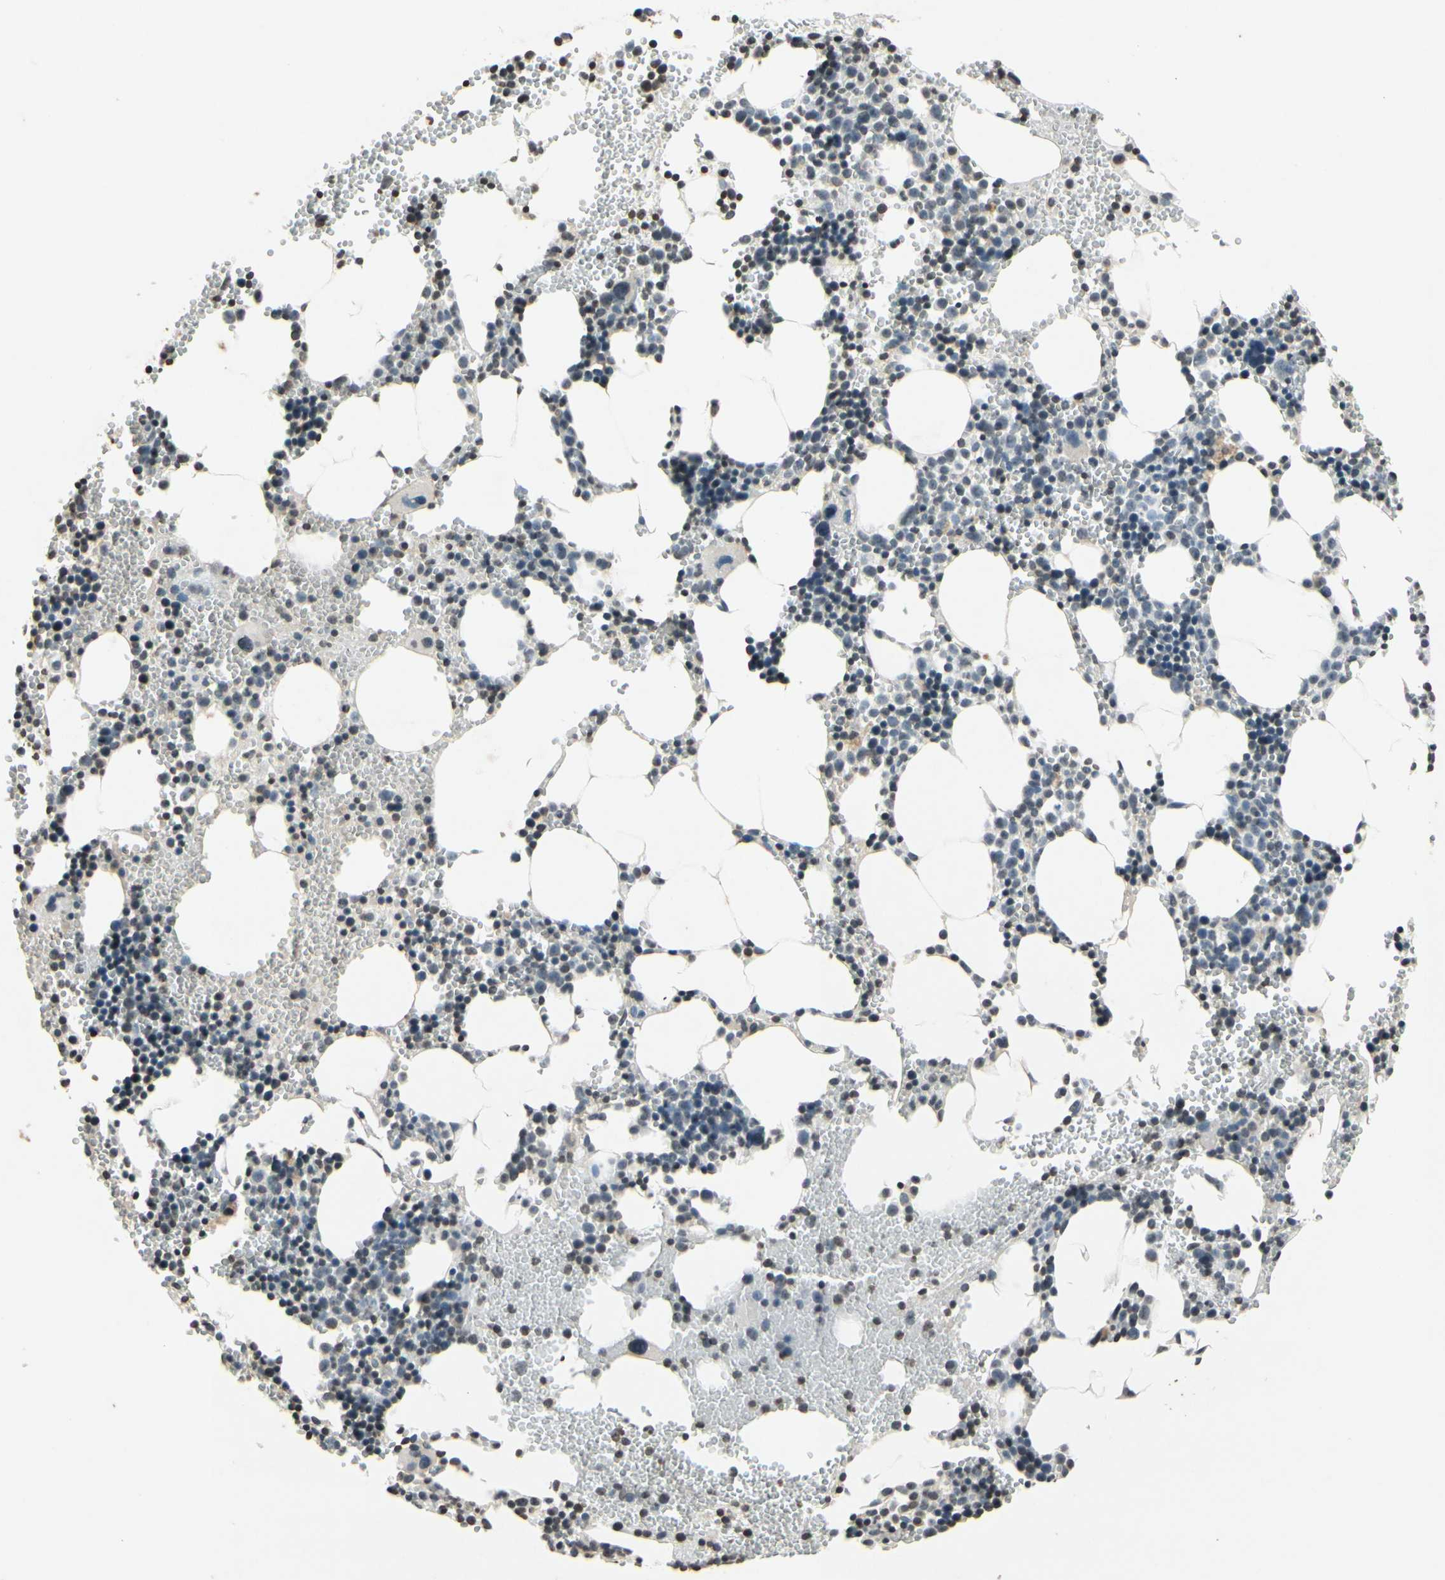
{"staining": {"intensity": "negative", "quantity": "none", "location": "none"}, "tissue": "bone marrow", "cell_type": "Hematopoietic cells", "image_type": "normal", "snomed": [{"axis": "morphology", "description": "Normal tissue, NOS"}, {"axis": "morphology", "description": "Inflammation, NOS"}, {"axis": "topography", "description": "Bone marrow"}], "caption": "Immunohistochemical staining of benign bone marrow demonstrates no significant positivity in hematopoietic cells. (DAB (3,3'-diaminobenzidine) immunohistochemistry (IHC), high magnification).", "gene": "CLDN11", "patient": {"sex": "male", "age": 42}}